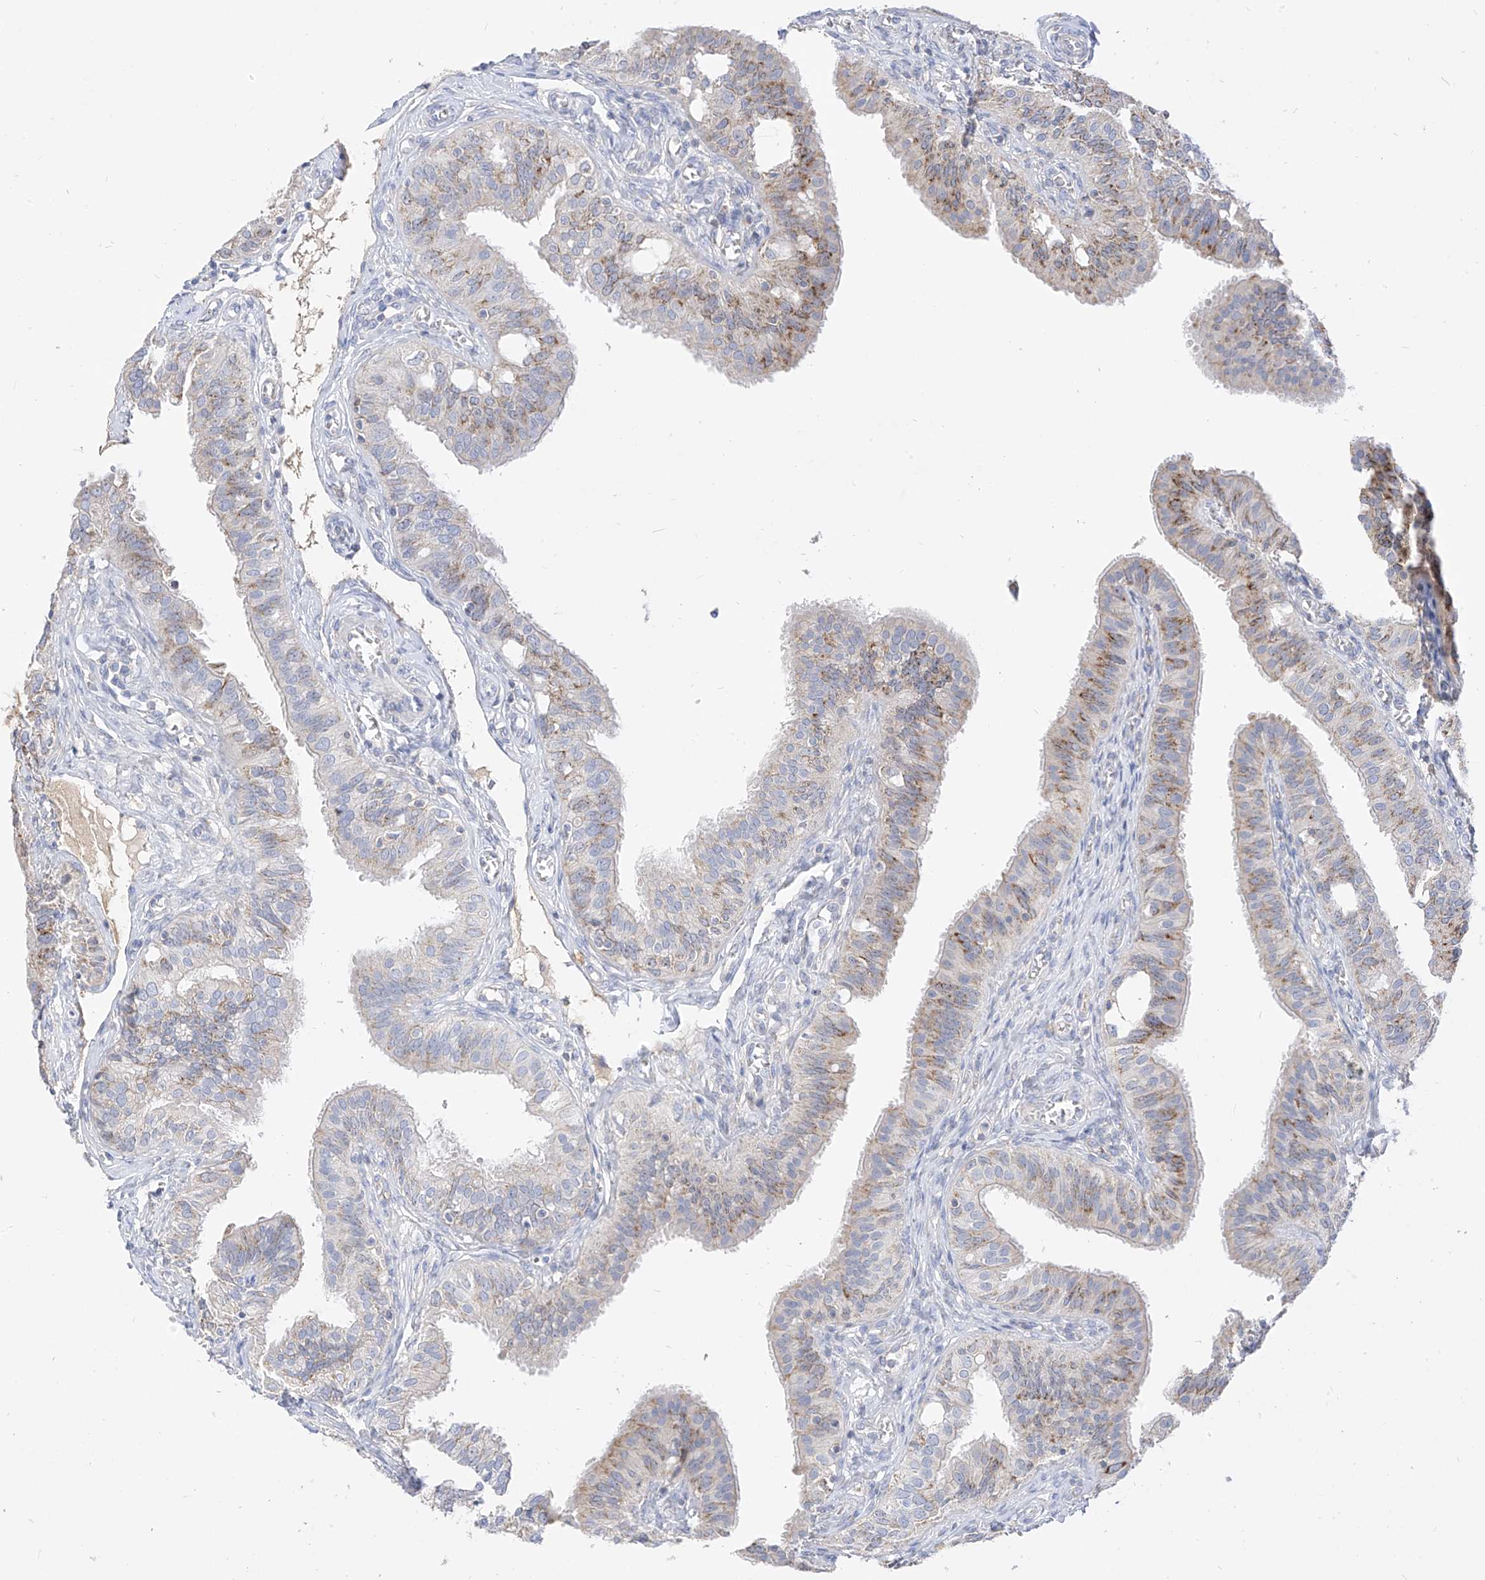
{"staining": {"intensity": "moderate", "quantity": "25%-75%", "location": "cytoplasmic/membranous"}, "tissue": "fallopian tube", "cell_type": "Glandular cells", "image_type": "normal", "snomed": [{"axis": "morphology", "description": "Normal tissue, NOS"}, {"axis": "topography", "description": "Fallopian tube"}, {"axis": "topography", "description": "Ovary"}], "caption": "IHC of benign fallopian tube demonstrates medium levels of moderate cytoplasmic/membranous staining in approximately 25%-75% of glandular cells.", "gene": "RASA2", "patient": {"sex": "female", "age": 42}}